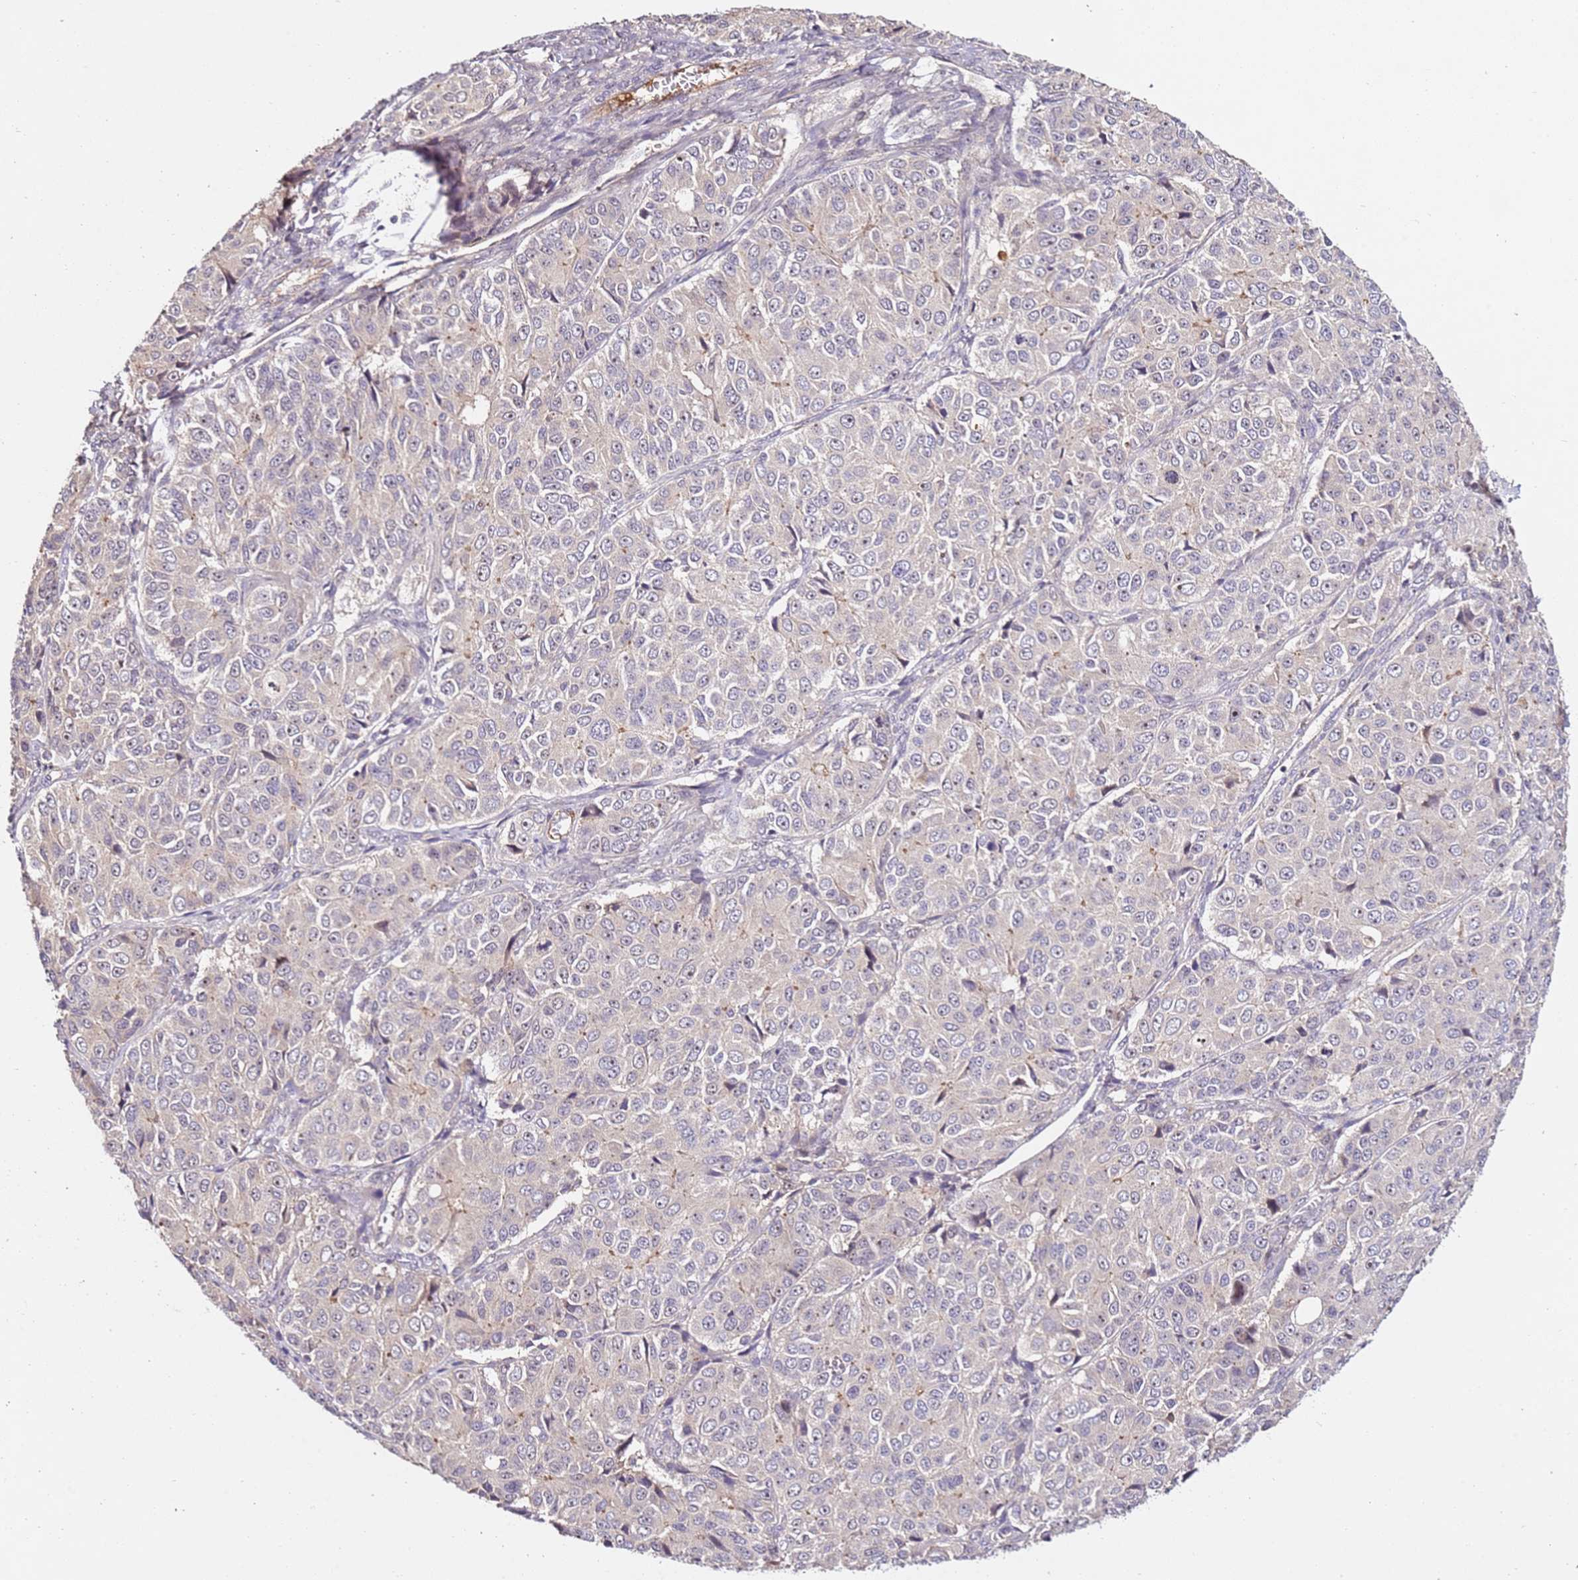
{"staining": {"intensity": "negative", "quantity": "none", "location": "none"}, "tissue": "ovarian cancer", "cell_type": "Tumor cells", "image_type": "cancer", "snomed": [{"axis": "morphology", "description": "Carcinoma, endometroid"}, {"axis": "topography", "description": "Ovary"}], "caption": "The IHC histopathology image has no significant expression in tumor cells of ovarian endometroid carcinoma tissue.", "gene": "DDX27", "patient": {"sex": "female", "age": 51}}